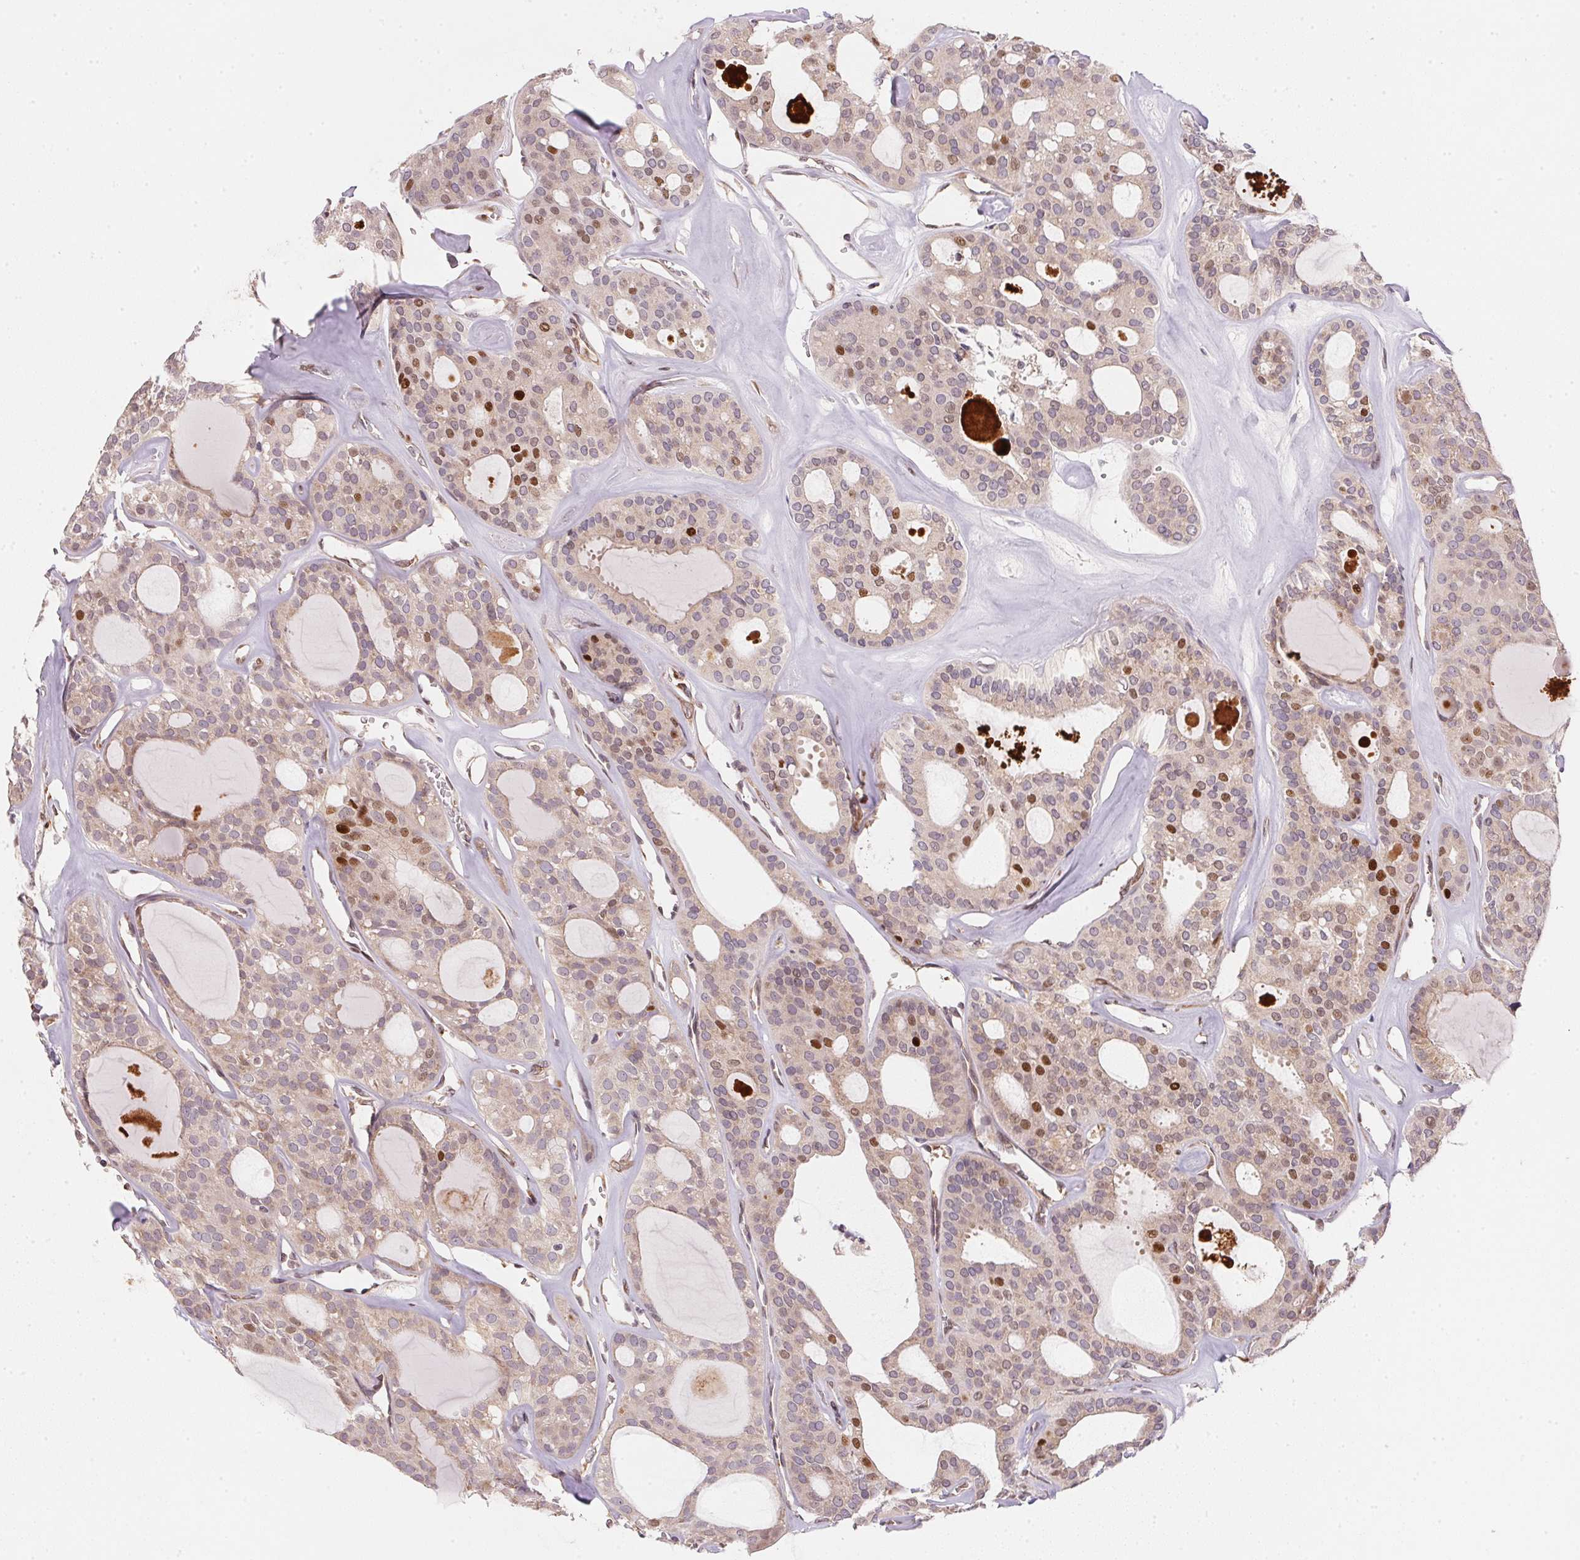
{"staining": {"intensity": "moderate", "quantity": "<25%", "location": "nuclear"}, "tissue": "thyroid cancer", "cell_type": "Tumor cells", "image_type": "cancer", "snomed": [{"axis": "morphology", "description": "Follicular adenoma carcinoma, NOS"}, {"axis": "topography", "description": "Thyroid gland"}], "caption": "Follicular adenoma carcinoma (thyroid) stained with a brown dye reveals moderate nuclear positive positivity in approximately <25% of tumor cells.", "gene": "EI24", "patient": {"sex": "male", "age": 75}}